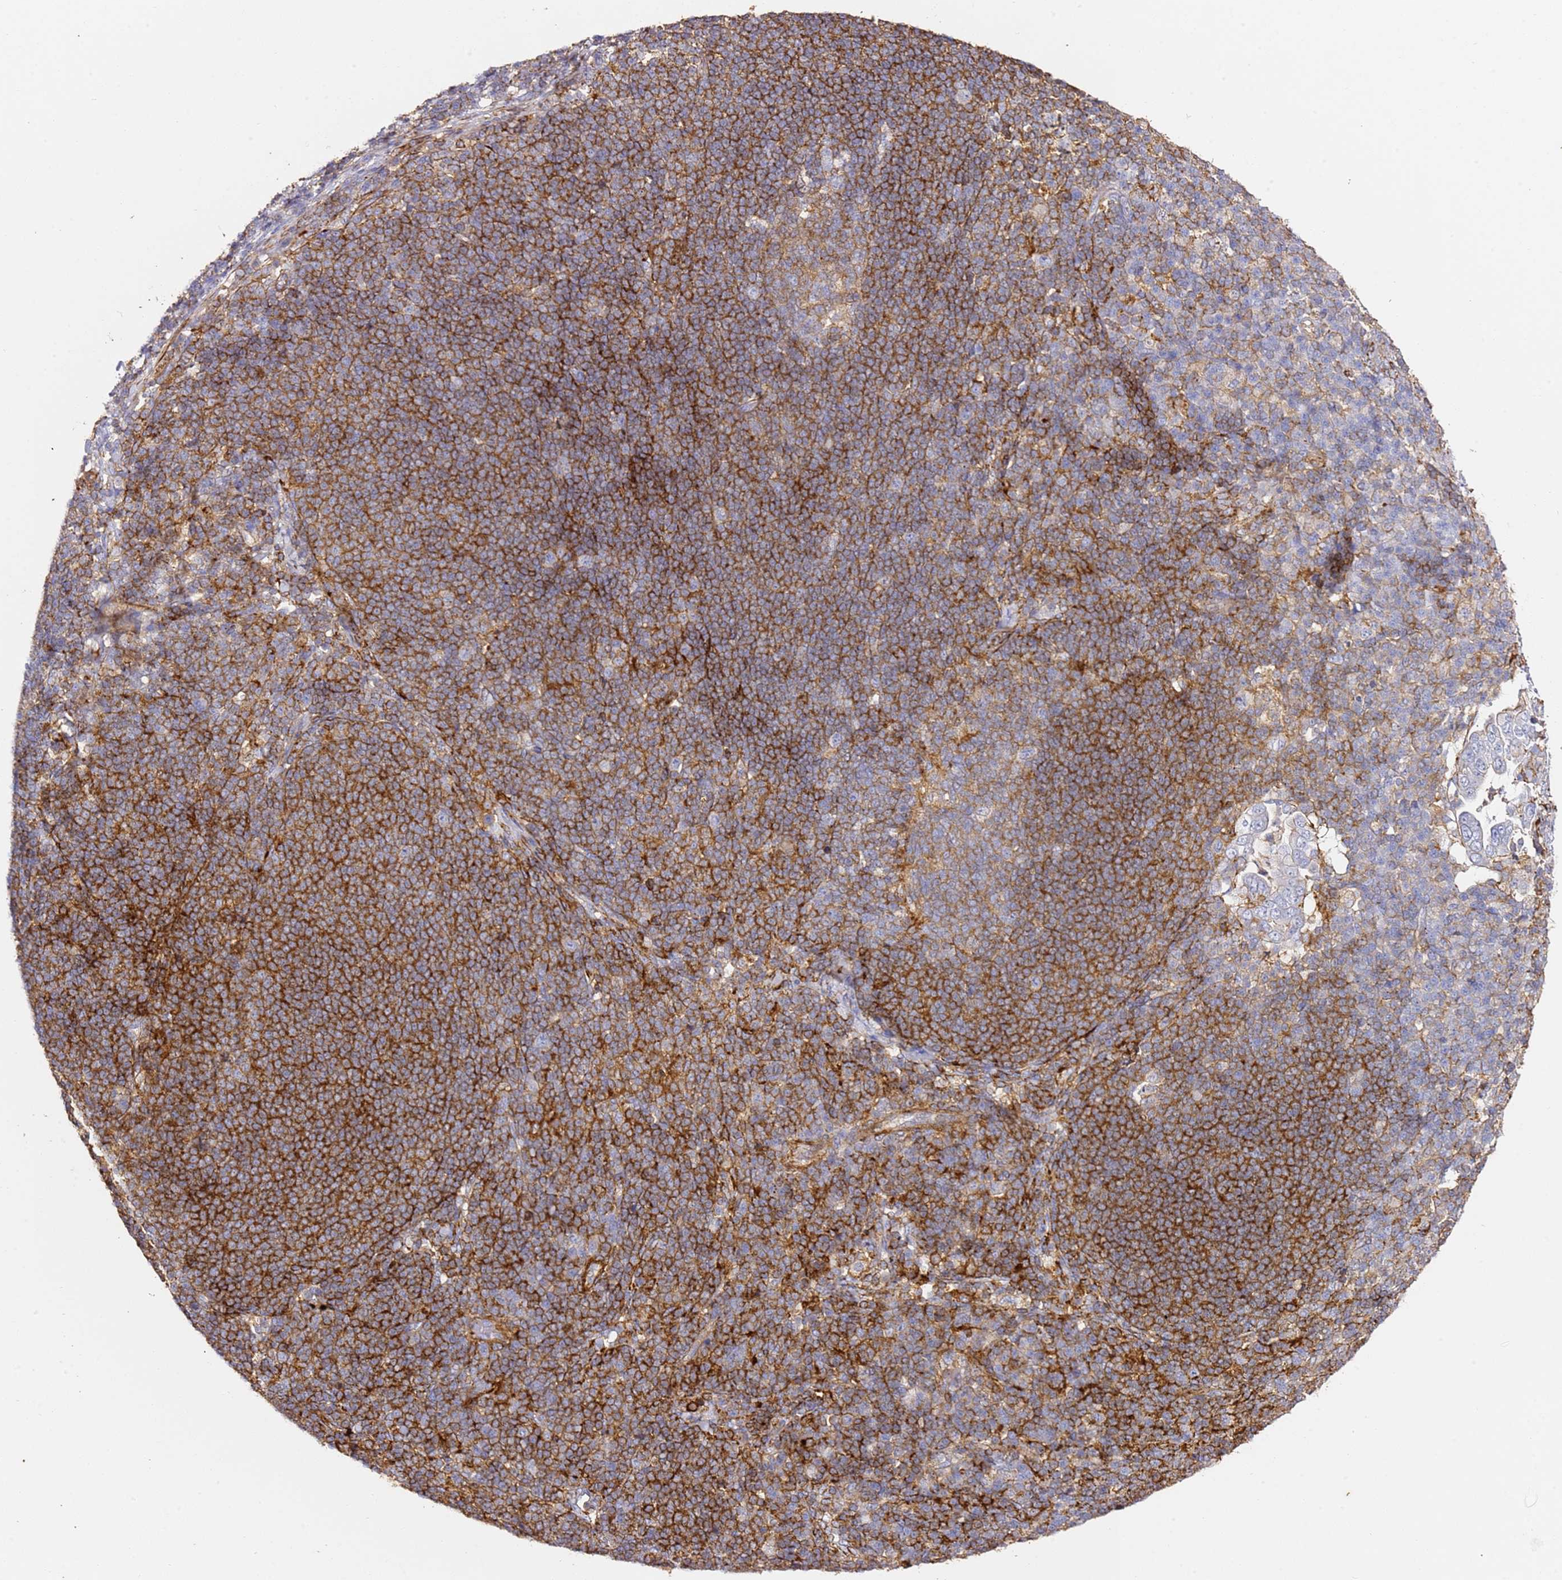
{"staining": {"intensity": "weak", "quantity": "<25%", "location": "cytoplasmic/membranous"}, "tissue": "pancreatic cancer", "cell_type": "Tumor cells", "image_type": "cancer", "snomed": [{"axis": "morphology", "description": "Normal tissue, NOS"}, {"axis": "morphology", "description": "Adenocarcinoma, NOS"}, {"axis": "topography", "description": "Lymph node"}, {"axis": "topography", "description": "Pancreas"}], "caption": "High power microscopy photomicrograph of an IHC image of pancreatic cancer, revealing no significant positivity in tumor cells. (DAB (3,3'-diaminobenzidine) immunohistochemistry, high magnification).", "gene": "ZNF671", "patient": {"sex": "female", "age": 67}}